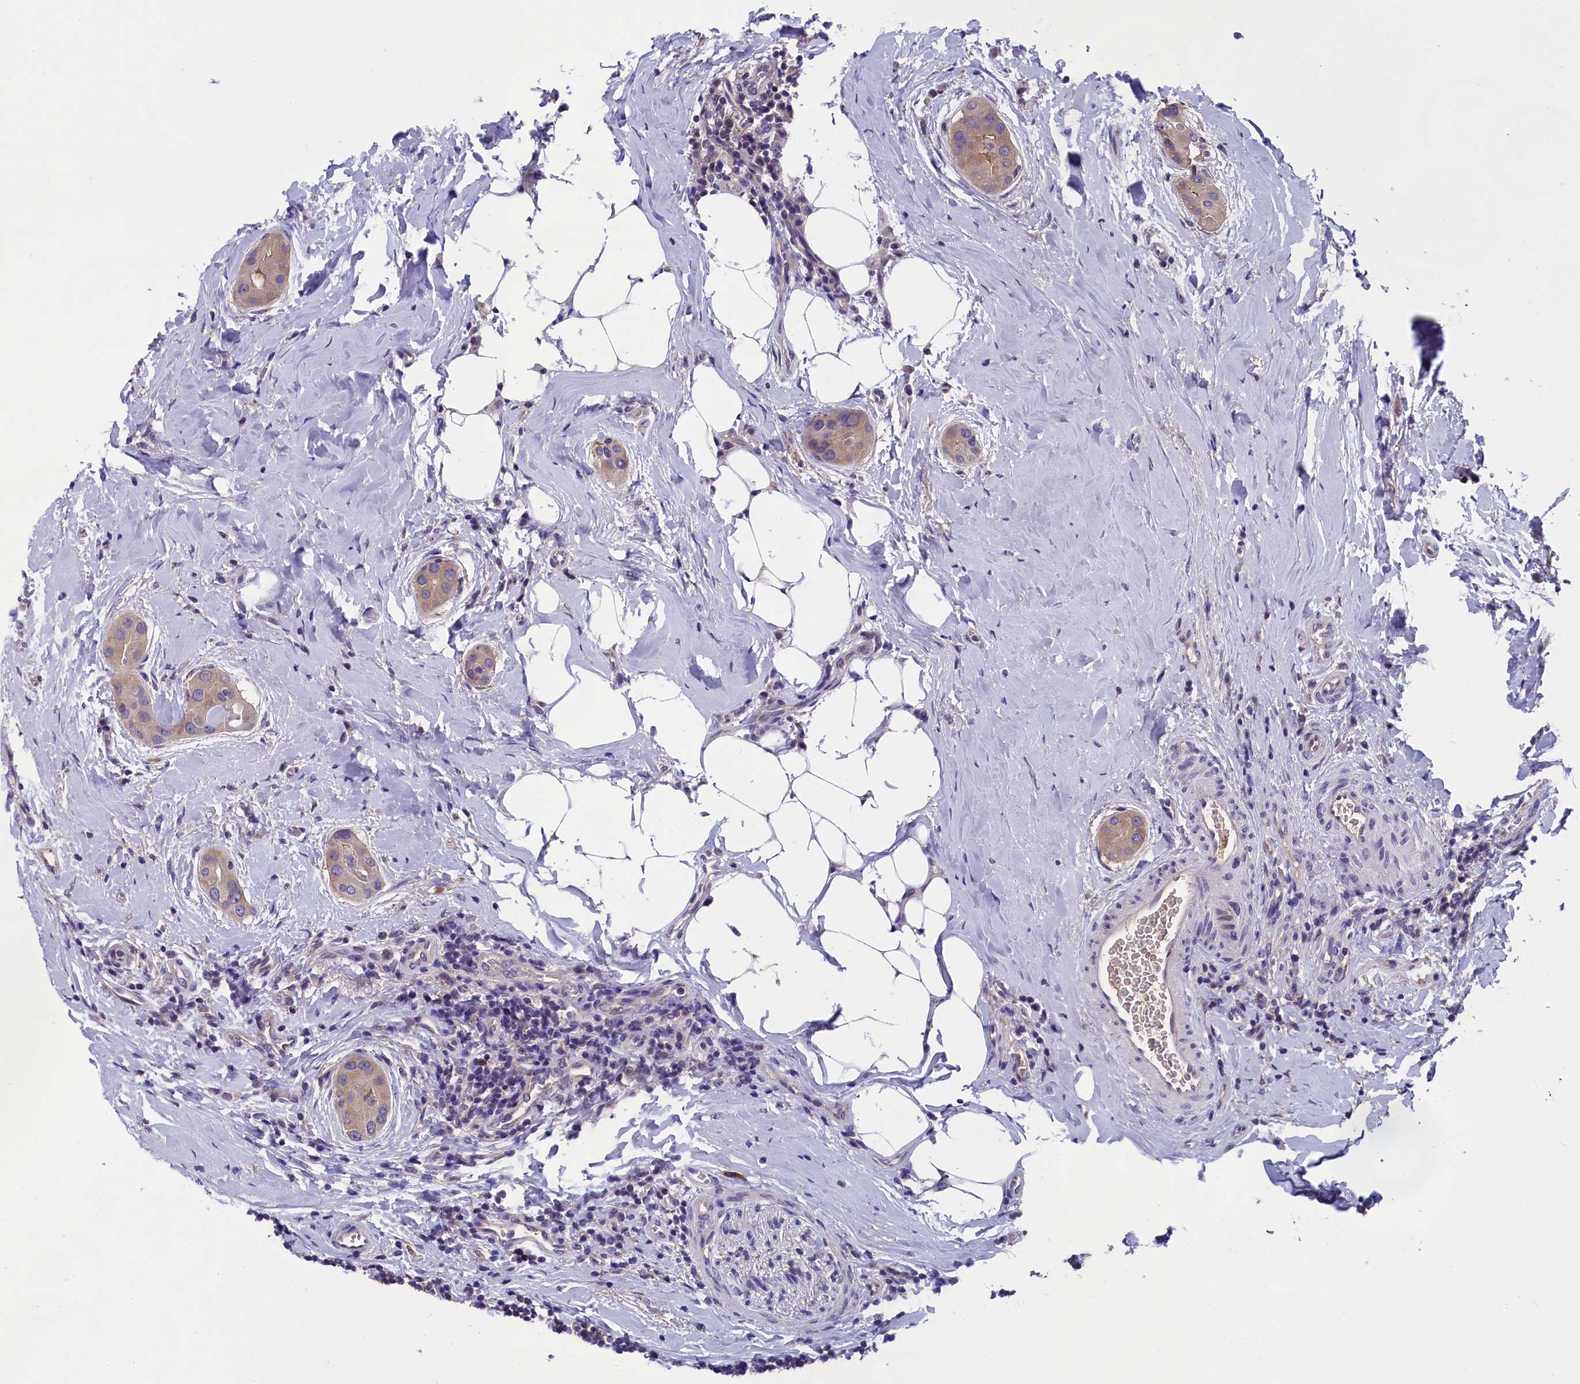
{"staining": {"intensity": "weak", "quantity": "25%-75%", "location": "cytoplasmic/membranous"}, "tissue": "thyroid cancer", "cell_type": "Tumor cells", "image_type": "cancer", "snomed": [{"axis": "morphology", "description": "Papillary adenocarcinoma, NOS"}, {"axis": "topography", "description": "Thyroid gland"}], "caption": "A micrograph showing weak cytoplasmic/membranous positivity in approximately 25%-75% of tumor cells in thyroid papillary adenocarcinoma, as visualized by brown immunohistochemical staining.", "gene": "ABCC8", "patient": {"sex": "male", "age": 33}}